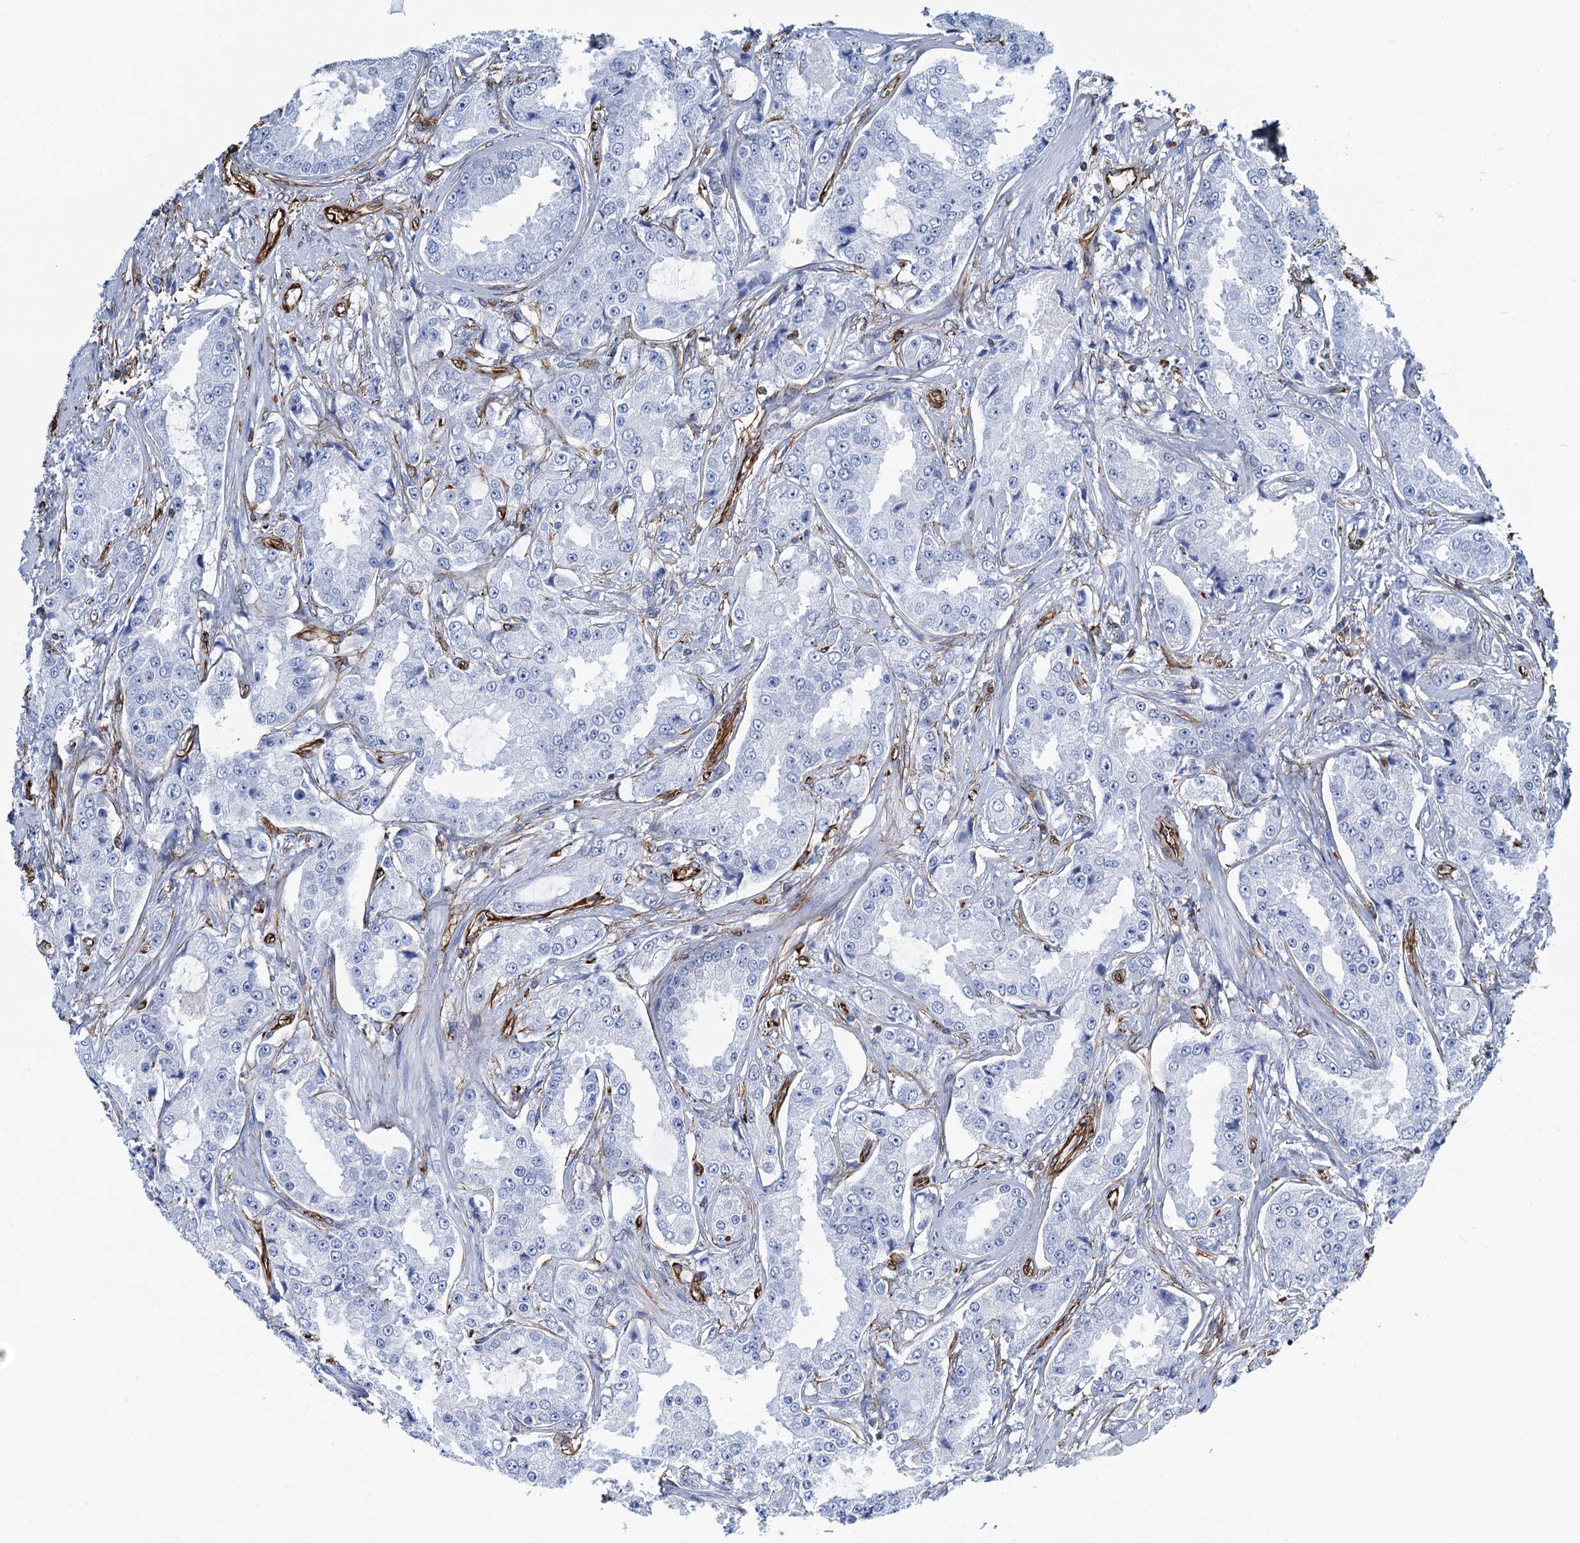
{"staining": {"intensity": "negative", "quantity": "none", "location": "none"}, "tissue": "prostate cancer", "cell_type": "Tumor cells", "image_type": "cancer", "snomed": [{"axis": "morphology", "description": "Adenocarcinoma, High grade"}, {"axis": "topography", "description": "Prostate"}], "caption": "A high-resolution photomicrograph shows immunohistochemistry (IHC) staining of adenocarcinoma (high-grade) (prostate), which displays no significant positivity in tumor cells.", "gene": "PGM2", "patient": {"sex": "male", "age": 73}}